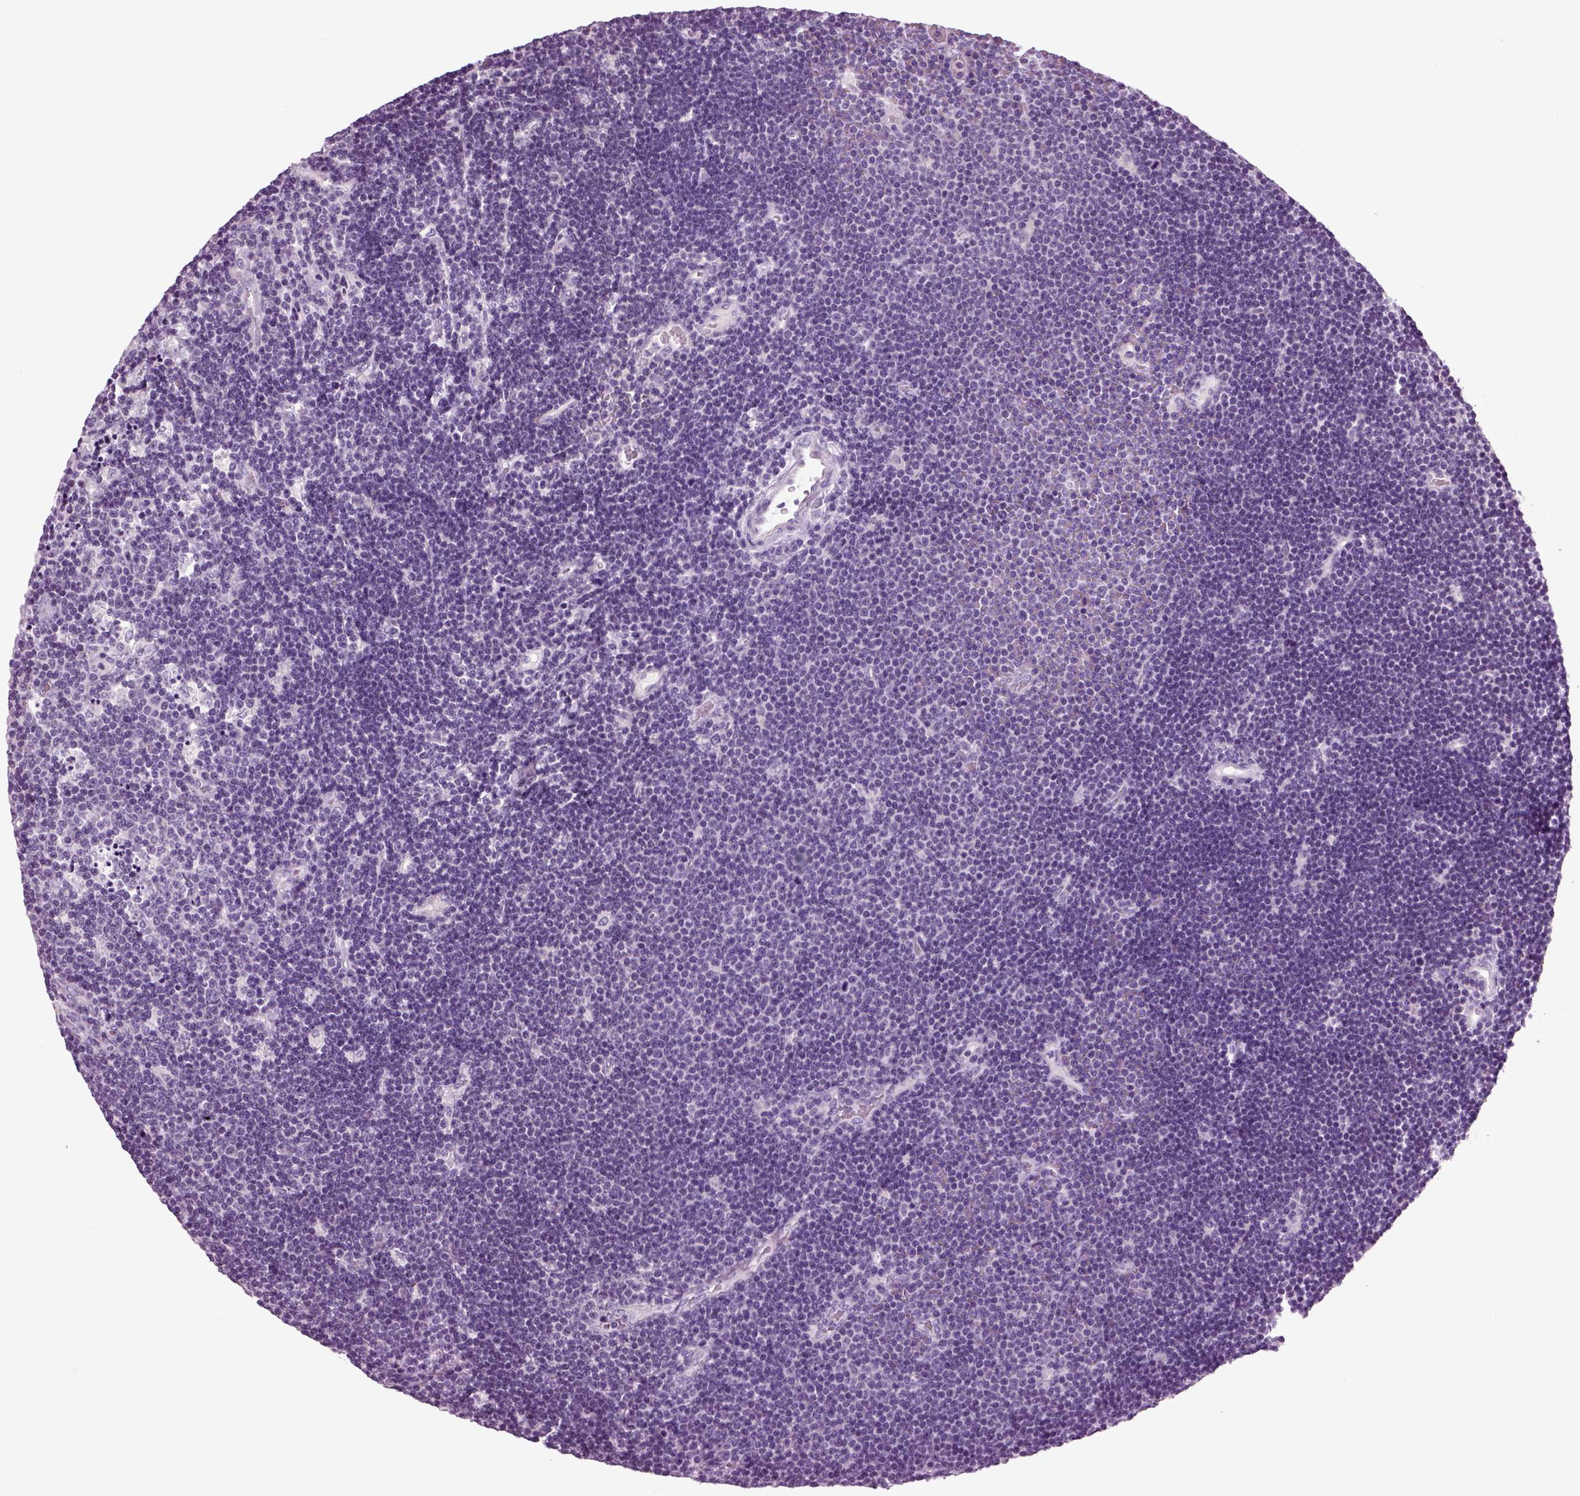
{"staining": {"intensity": "negative", "quantity": "none", "location": "none"}, "tissue": "lymphoma", "cell_type": "Tumor cells", "image_type": "cancer", "snomed": [{"axis": "morphology", "description": "Malignant lymphoma, non-Hodgkin's type, Low grade"}, {"axis": "topography", "description": "Brain"}], "caption": "A photomicrograph of human lymphoma is negative for staining in tumor cells. (DAB (3,3'-diaminobenzidine) immunohistochemistry (IHC) with hematoxylin counter stain).", "gene": "CHGB", "patient": {"sex": "female", "age": 66}}